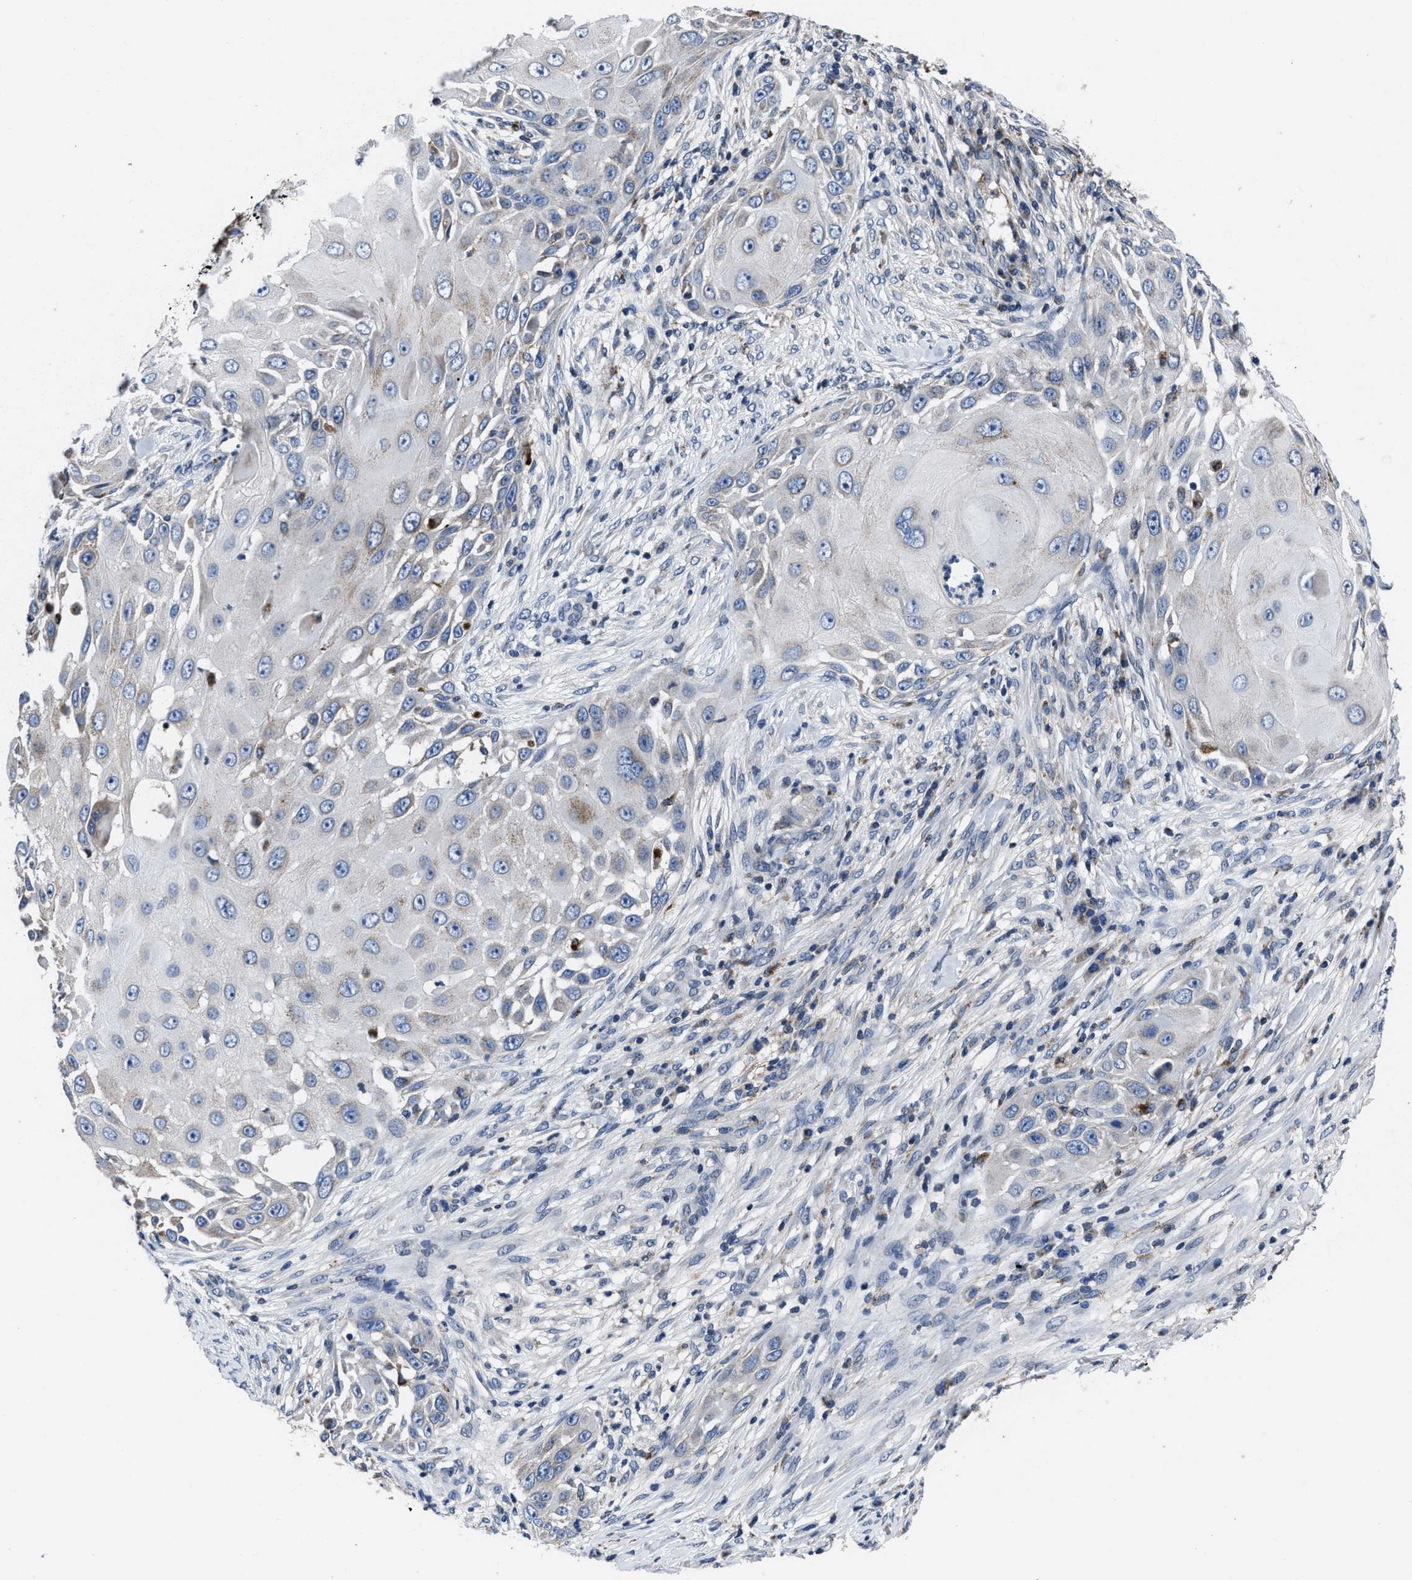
{"staining": {"intensity": "strong", "quantity": "25%-75%", "location": "cytoplasmic/membranous"}, "tissue": "skin cancer", "cell_type": "Tumor cells", "image_type": "cancer", "snomed": [{"axis": "morphology", "description": "Squamous cell carcinoma, NOS"}, {"axis": "topography", "description": "Skin"}], "caption": "IHC photomicrograph of neoplastic tissue: human skin cancer (squamous cell carcinoma) stained using IHC shows high levels of strong protein expression localized specifically in the cytoplasmic/membranous of tumor cells, appearing as a cytoplasmic/membranous brown color.", "gene": "CACNA1D", "patient": {"sex": "female", "age": 44}}